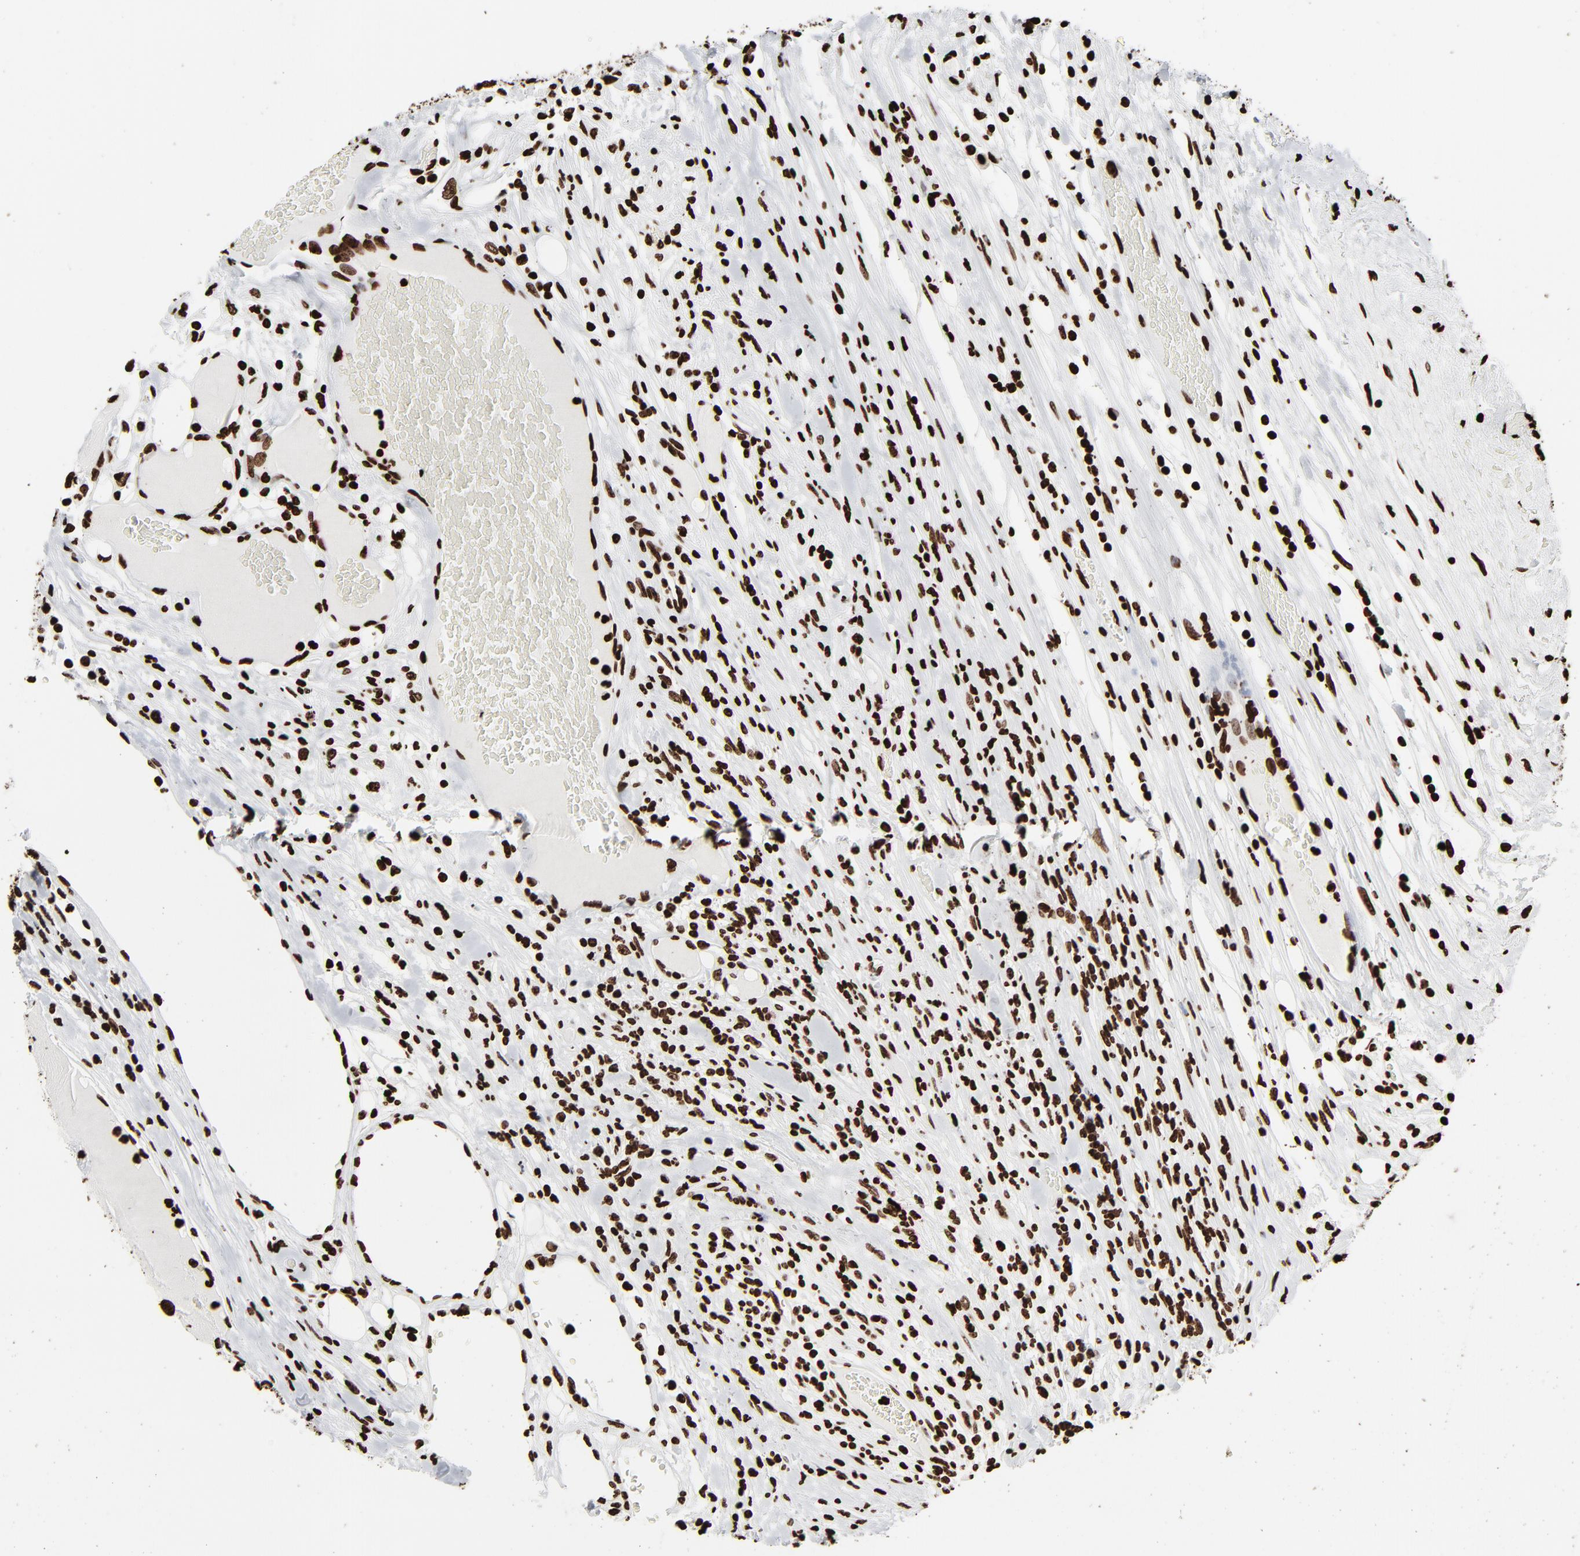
{"staining": {"intensity": "strong", "quantity": ">75%", "location": "nuclear"}, "tissue": "colorectal cancer", "cell_type": "Tumor cells", "image_type": "cancer", "snomed": [{"axis": "morphology", "description": "Adenocarcinoma, NOS"}, {"axis": "topography", "description": "Colon"}], "caption": "Protein expression analysis of colorectal adenocarcinoma displays strong nuclear staining in approximately >75% of tumor cells.", "gene": "H3-4", "patient": {"sex": "female", "age": 53}}